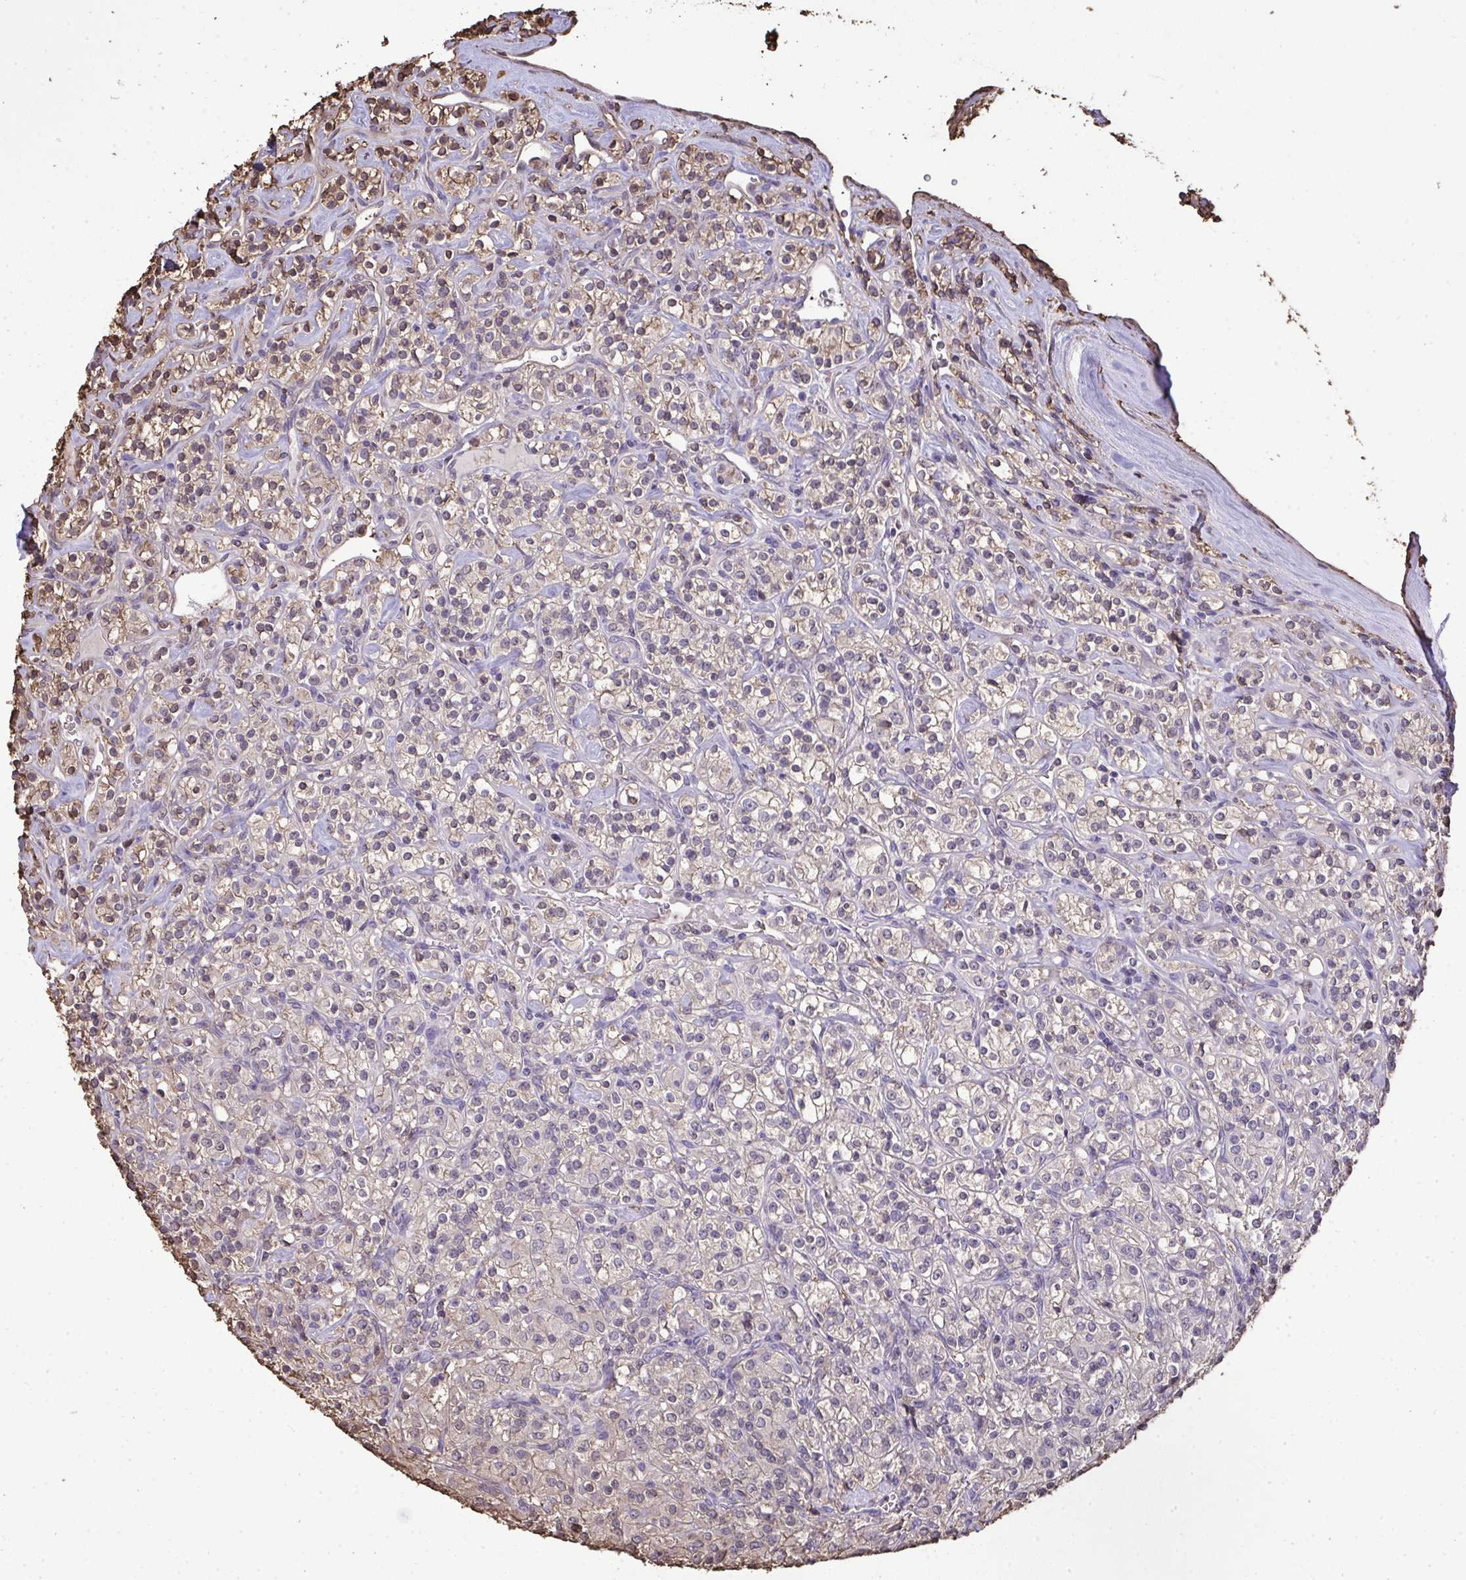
{"staining": {"intensity": "weak", "quantity": "<25%", "location": "cytoplasmic/membranous"}, "tissue": "renal cancer", "cell_type": "Tumor cells", "image_type": "cancer", "snomed": [{"axis": "morphology", "description": "Adenocarcinoma, NOS"}, {"axis": "topography", "description": "Kidney"}], "caption": "This is an immunohistochemistry photomicrograph of adenocarcinoma (renal). There is no staining in tumor cells.", "gene": "ANXA5", "patient": {"sex": "male", "age": 77}}